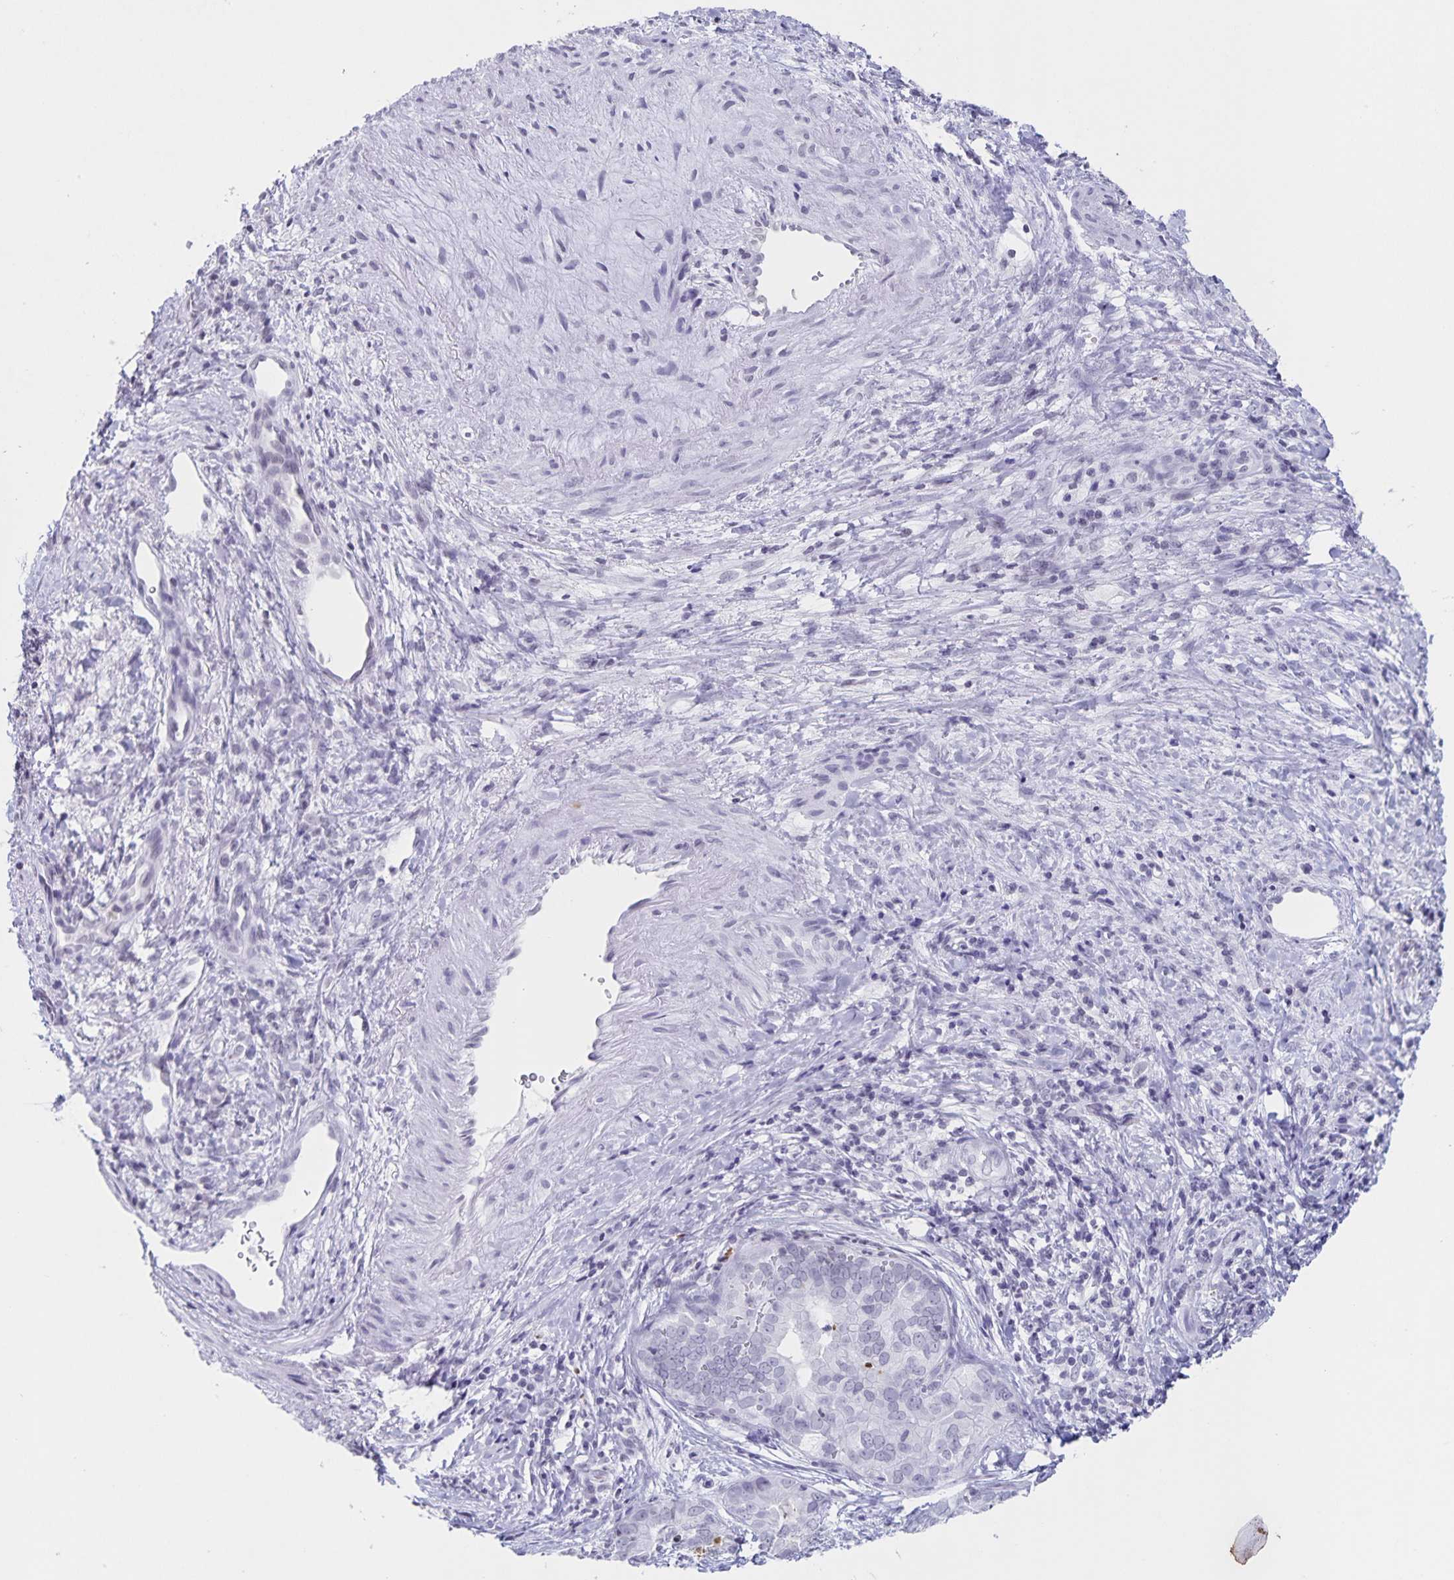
{"staining": {"intensity": "negative", "quantity": "none", "location": "none"}, "tissue": "liver cancer", "cell_type": "Tumor cells", "image_type": "cancer", "snomed": [{"axis": "morphology", "description": "Cholangiocarcinoma"}, {"axis": "topography", "description": "Liver"}], "caption": "This is an immunohistochemistry (IHC) histopathology image of liver cholangiocarcinoma. There is no staining in tumor cells.", "gene": "LCE6A", "patient": {"sex": "female", "age": 64}}